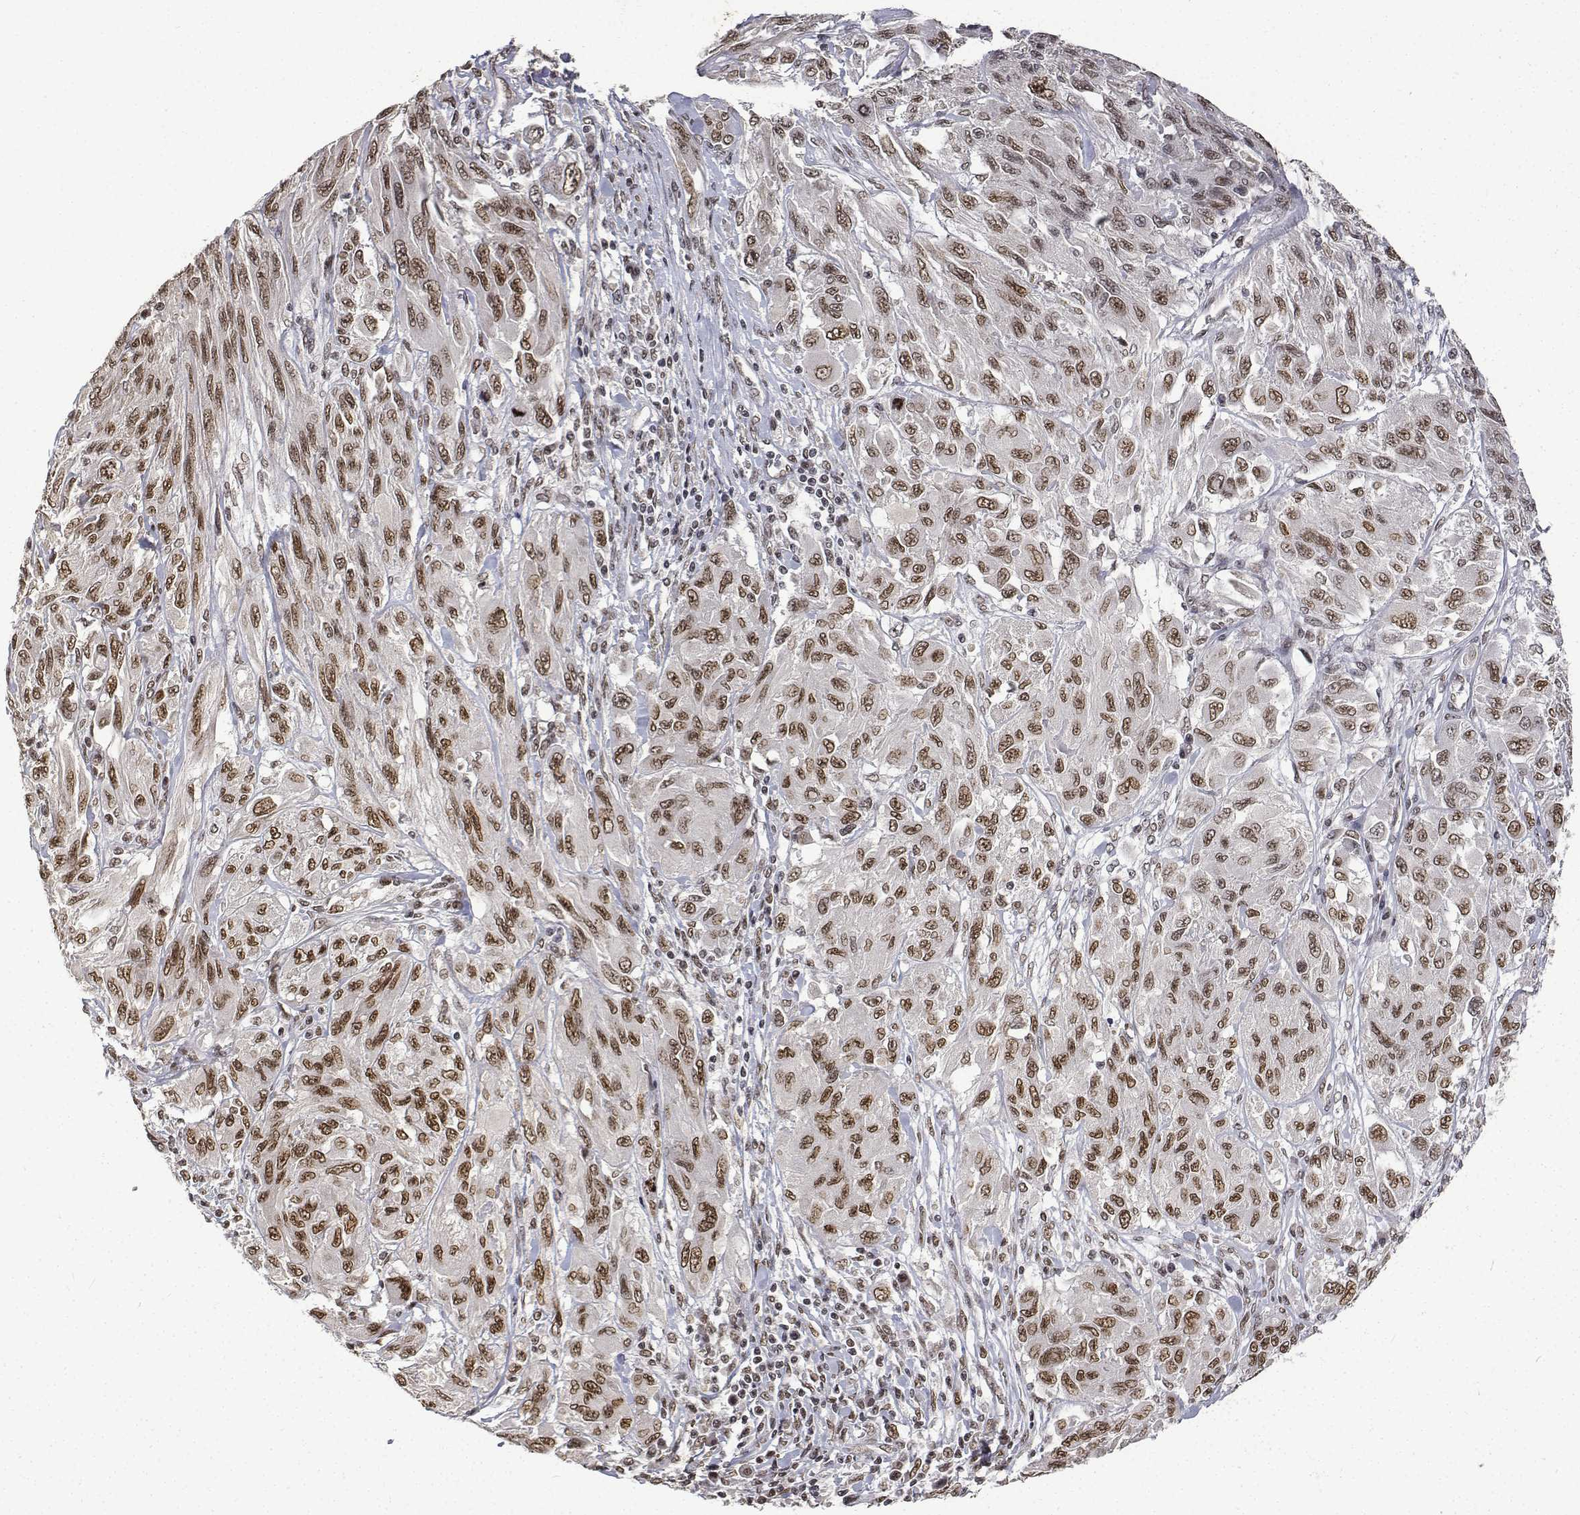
{"staining": {"intensity": "moderate", "quantity": ">75%", "location": "nuclear"}, "tissue": "melanoma", "cell_type": "Tumor cells", "image_type": "cancer", "snomed": [{"axis": "morphology", "description": "Malignant melanoma, NOS"}, {"axis": "topography", "description": "Skin"}], "caption": "Malignant melanoma tissue exhibits moderate nuclear staining in approximately >75% of tumor cells, visualized by immunohistochemistry.", "gene": "ATRX", "patient": {"sex": "female", "age": 91}}